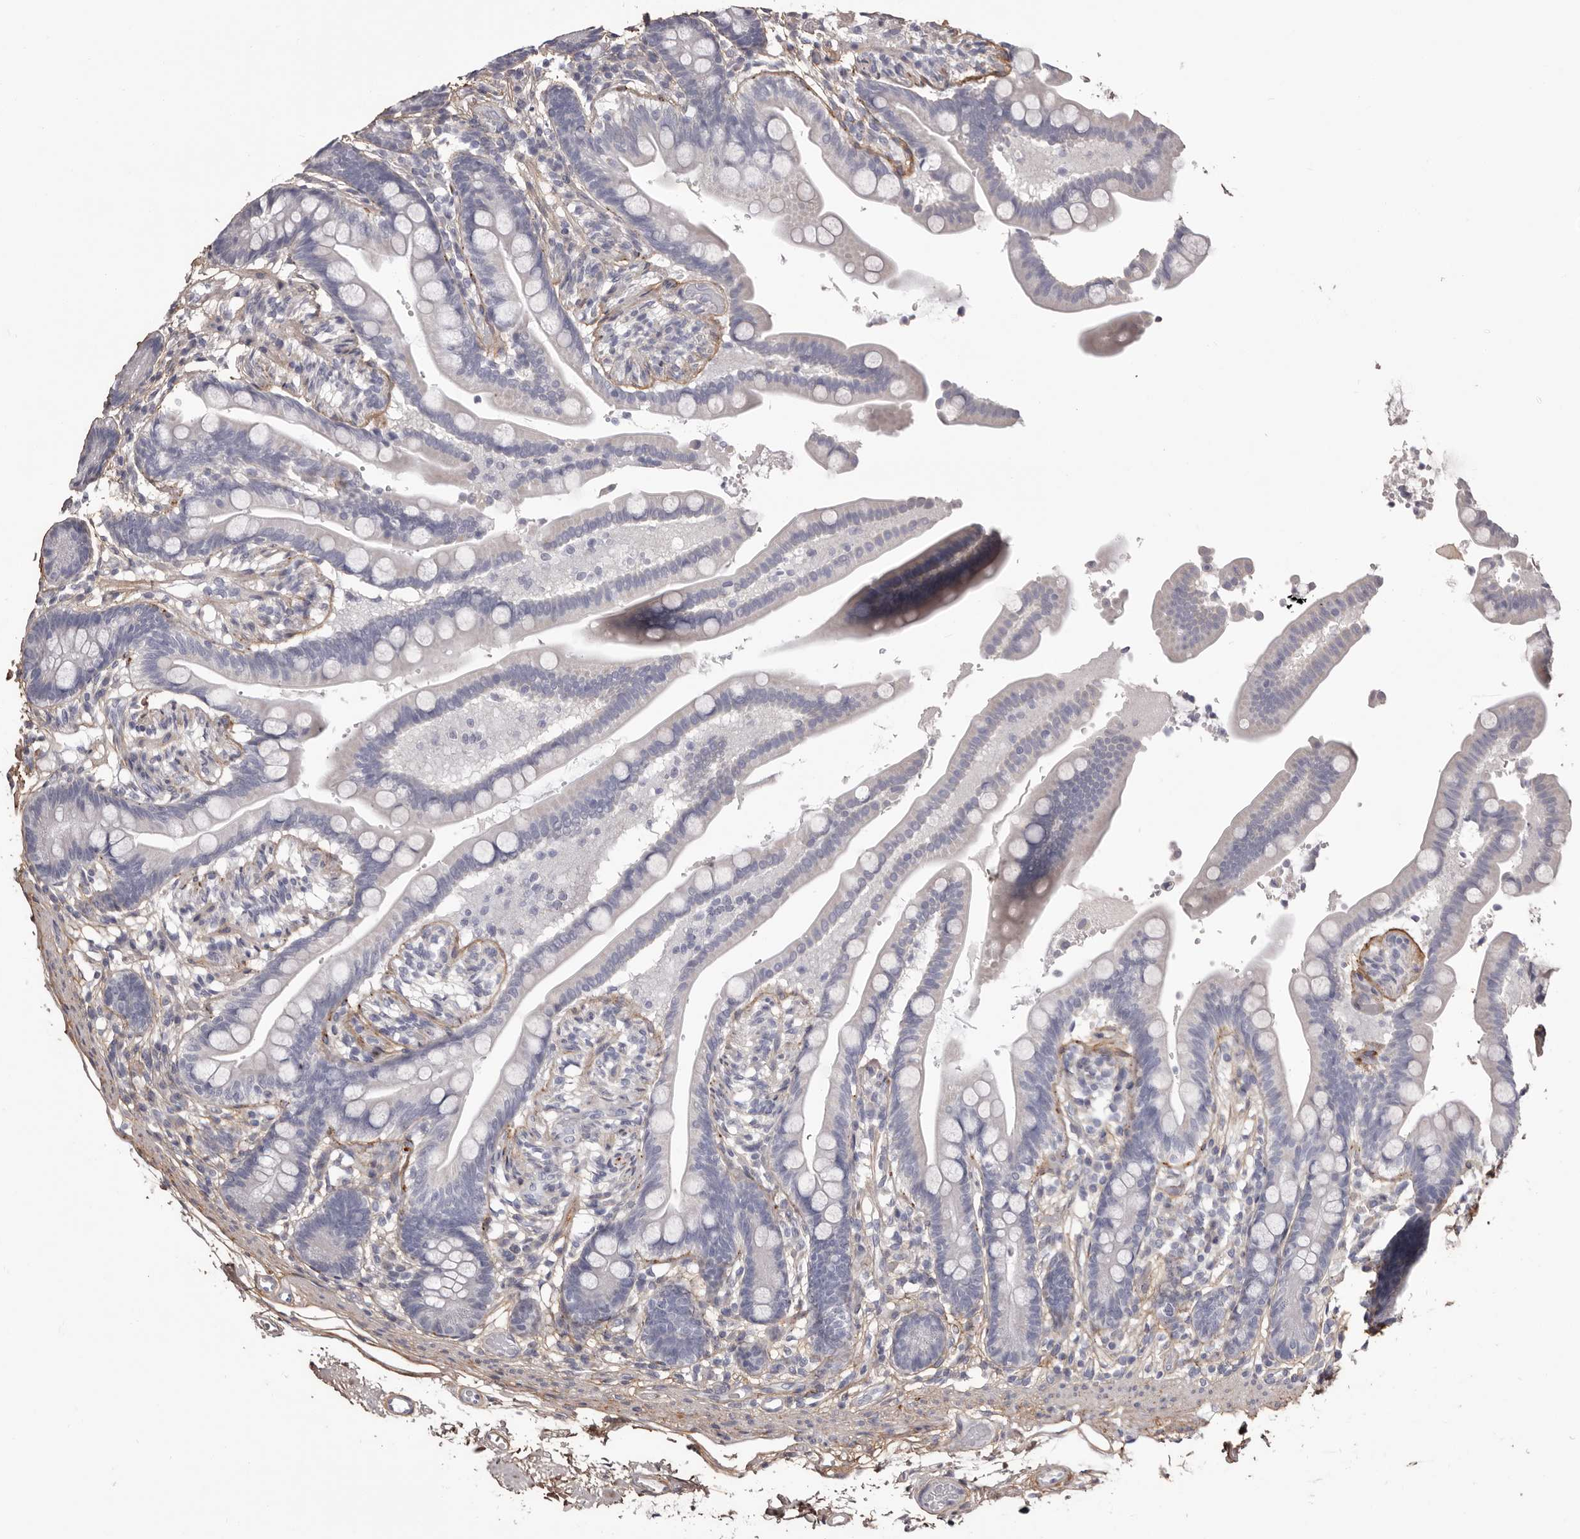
{"staining": {"intensity": "moderate", "quantity": ">75%", "location": "cytoplasmic/membranous"}, "tissue": "colon", "cell_type": "Endothelial cells", "image_type": "normal", "snomed": [{"axis": "morphology", "description": "Normal tissue, NOS"}, {"axis": "topography", "description": "Smooth muscle"}, {"axis": "topography", "description": "Colon"}], "caption": "Colon stained with immunohistochemistry exhibits moderate cytoplasmic/membranous positivity in about >75% of endothelial cells. (DAB (3,3'-diaminobenzidine) = brown stain, brightfield microscopy at high magnification).", "gene": "COL6A1", "patient": {"sex": "male", "age": 73}}